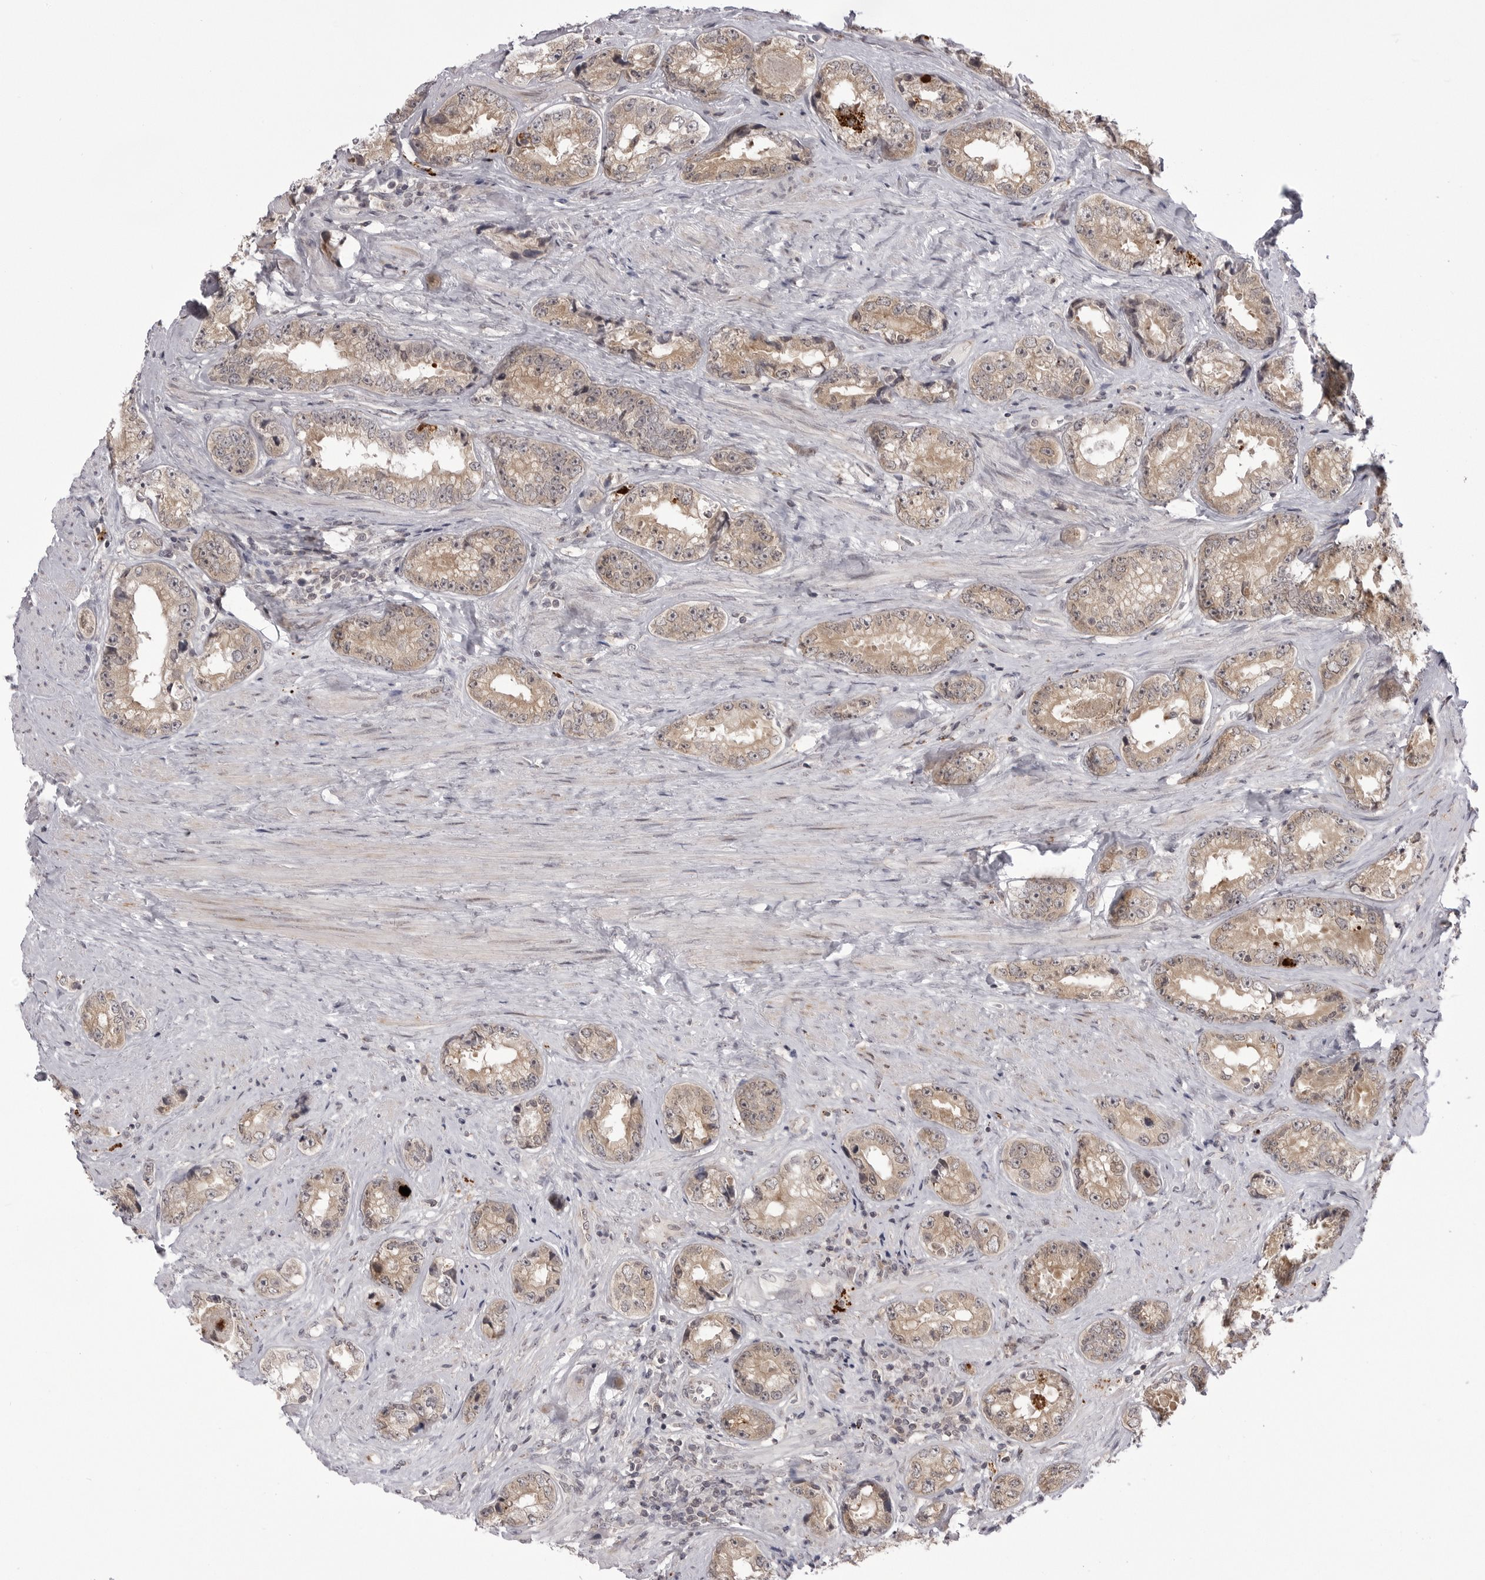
{"staining": {"intensity": "weak", "quantity": ">75%", "location": "cytoplasmic/membranous"}, "tissue": "prostate cancer", "cell_type": "Tumor cells", "image_type": "cancer", "snomed": [{"axis": "morphology", "description": "Adenocarcinoma, High grade"}, {"axis": "topography", "description": "Prostate"}], "caption": "Immunohistochemistry of prostate adenocarcinoma (high-grade) demonstrates low levels of weak cytoplasmic/membranous expression in about >75% of tumor cells.", "gene": "PTK2B", "patient": {"sex": "male", "age": 61}}